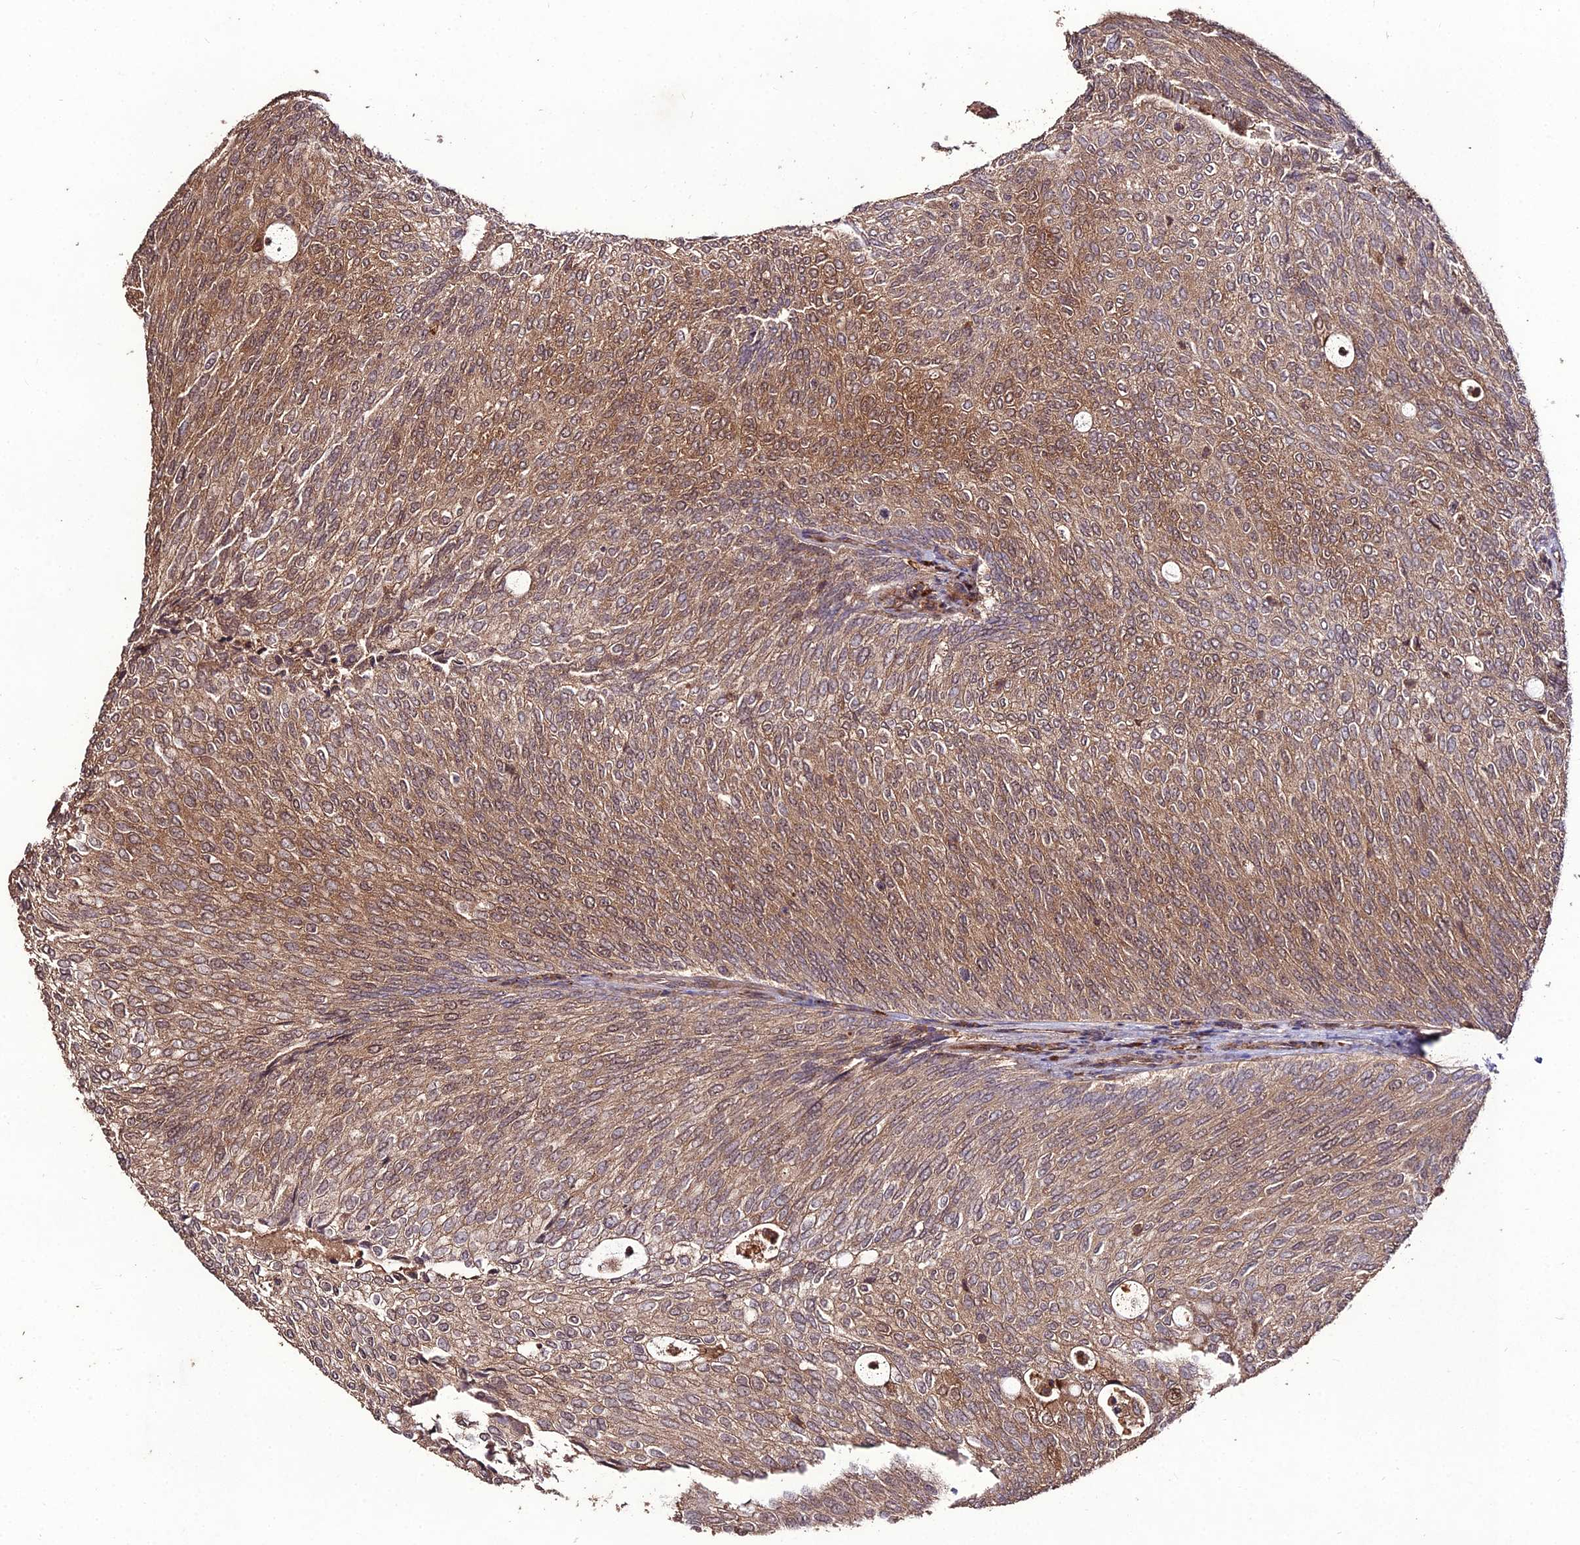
{"staining": {"intensity": "moderate", "quantity": ">75%", "location": "cytoplasmic/membranous,nuclear"}, "tissue": "urothelial cancer", "cell_type": "Tumor cells", "image_type": "cancer", "snomed": [{"axis": "morphology", "description": "Urothelial carcinoma, Low grade"}, {"axis": "topography", "description": "Urinary bladder"}], "caption": "Approximately >75% of tumor cells in urothelial cancer demonstrate moderate cytoplasmic/membranous and nuclear protein expression as visualized by brown immunohistochemical staining.", "gene": "ZNF766", "patient": {"sex": "female", "age": 79}}